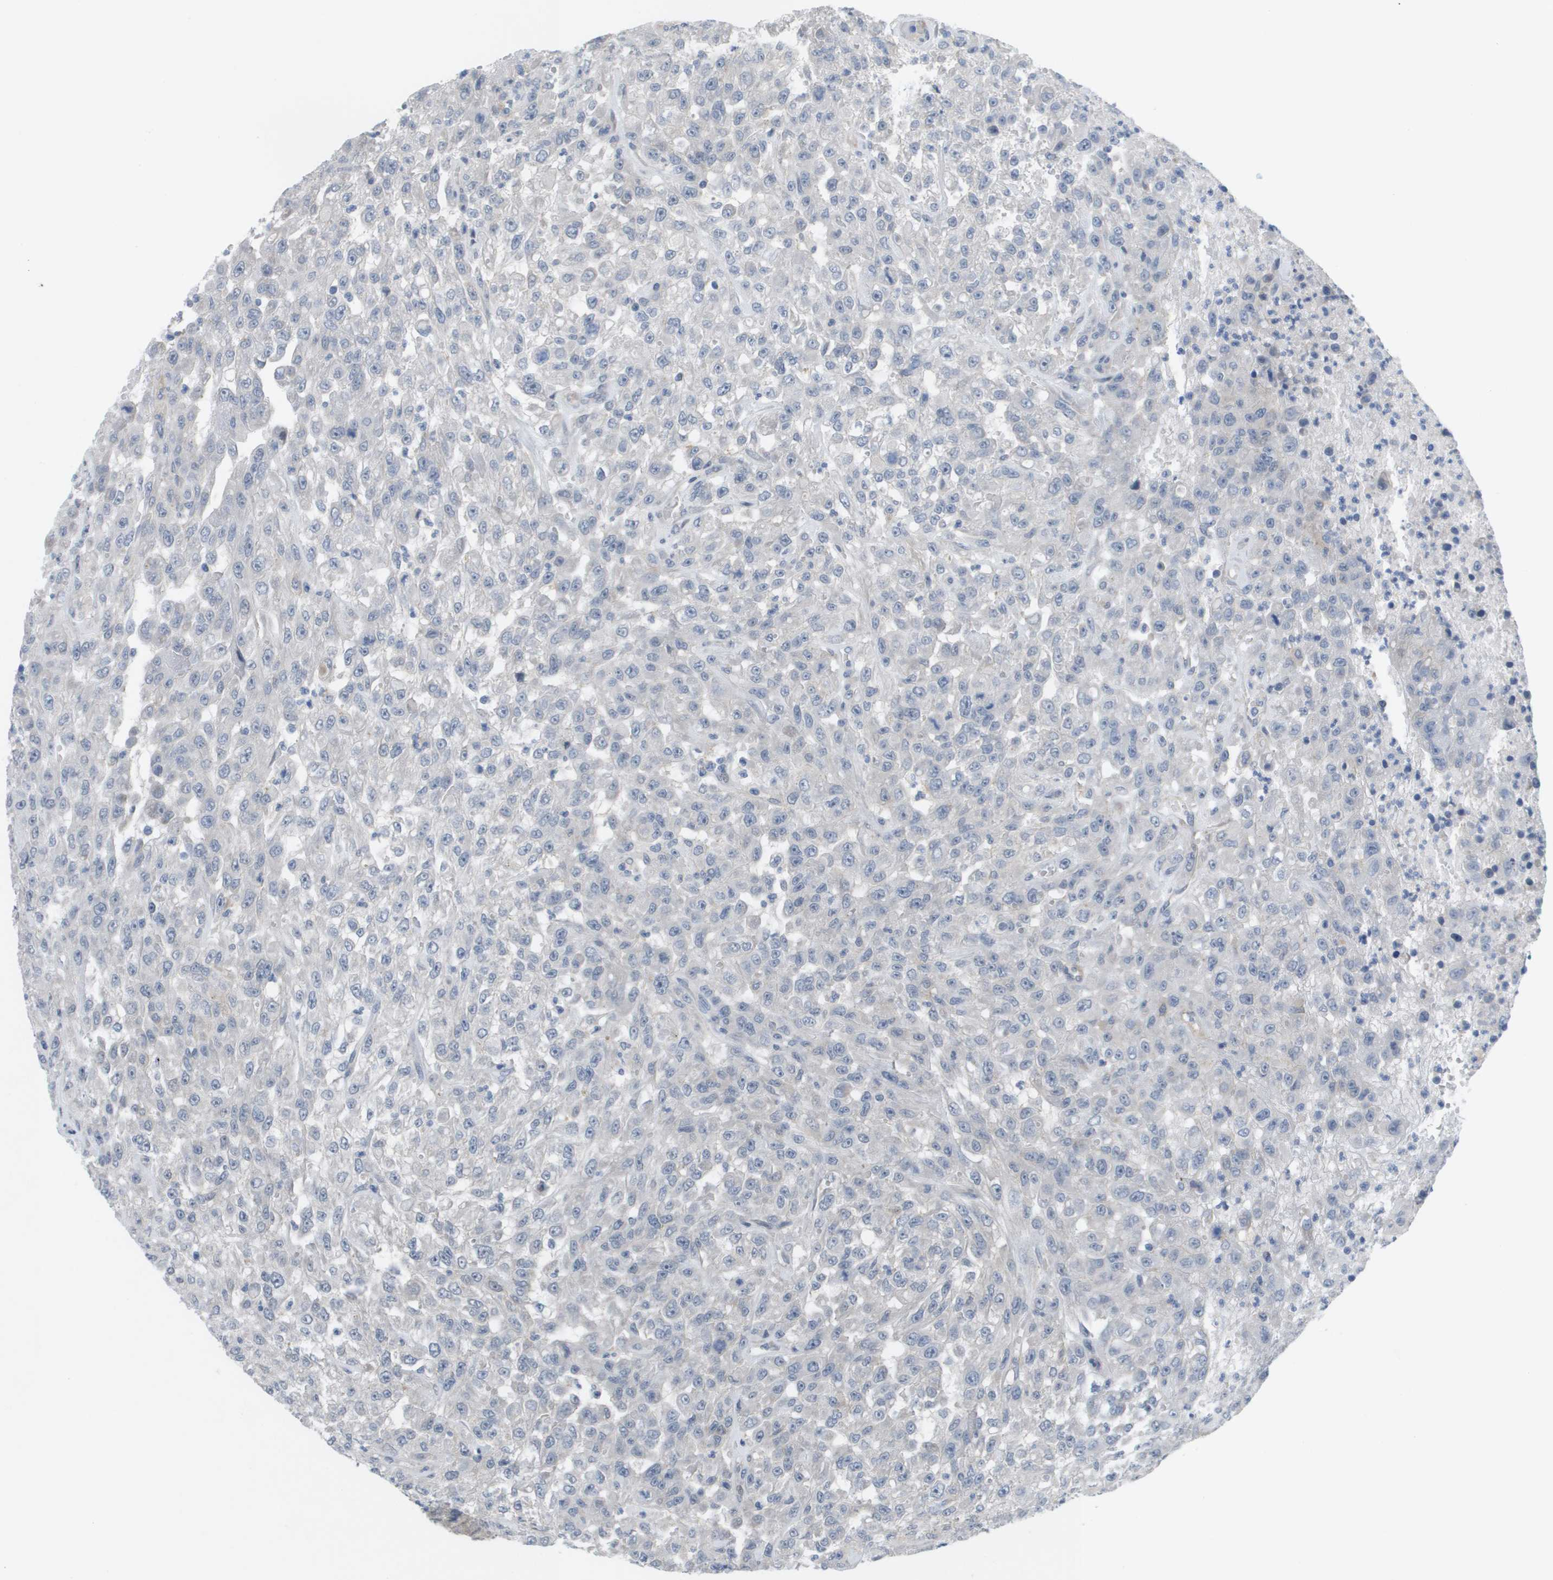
{"staining": {"intensity": "negative", "quantity": "none", "location": "none"}, "tissue": "urothelial cancer", "cell_type": "Tumor cells", "image_type": "cancer", "snomed": [{"axis": "morphology", "description": "Urothelial carcinoma, High grade"}, {"axis": "topography", "description": "Urinary bladder"}], "caption": "This is an immunohistochemistry micrograph of human high-grade urothelial carcinoma. There is no positivity in tumor cells.", "gene": "MARCHF8", "patient": {"sex": "male", "age": 46}}